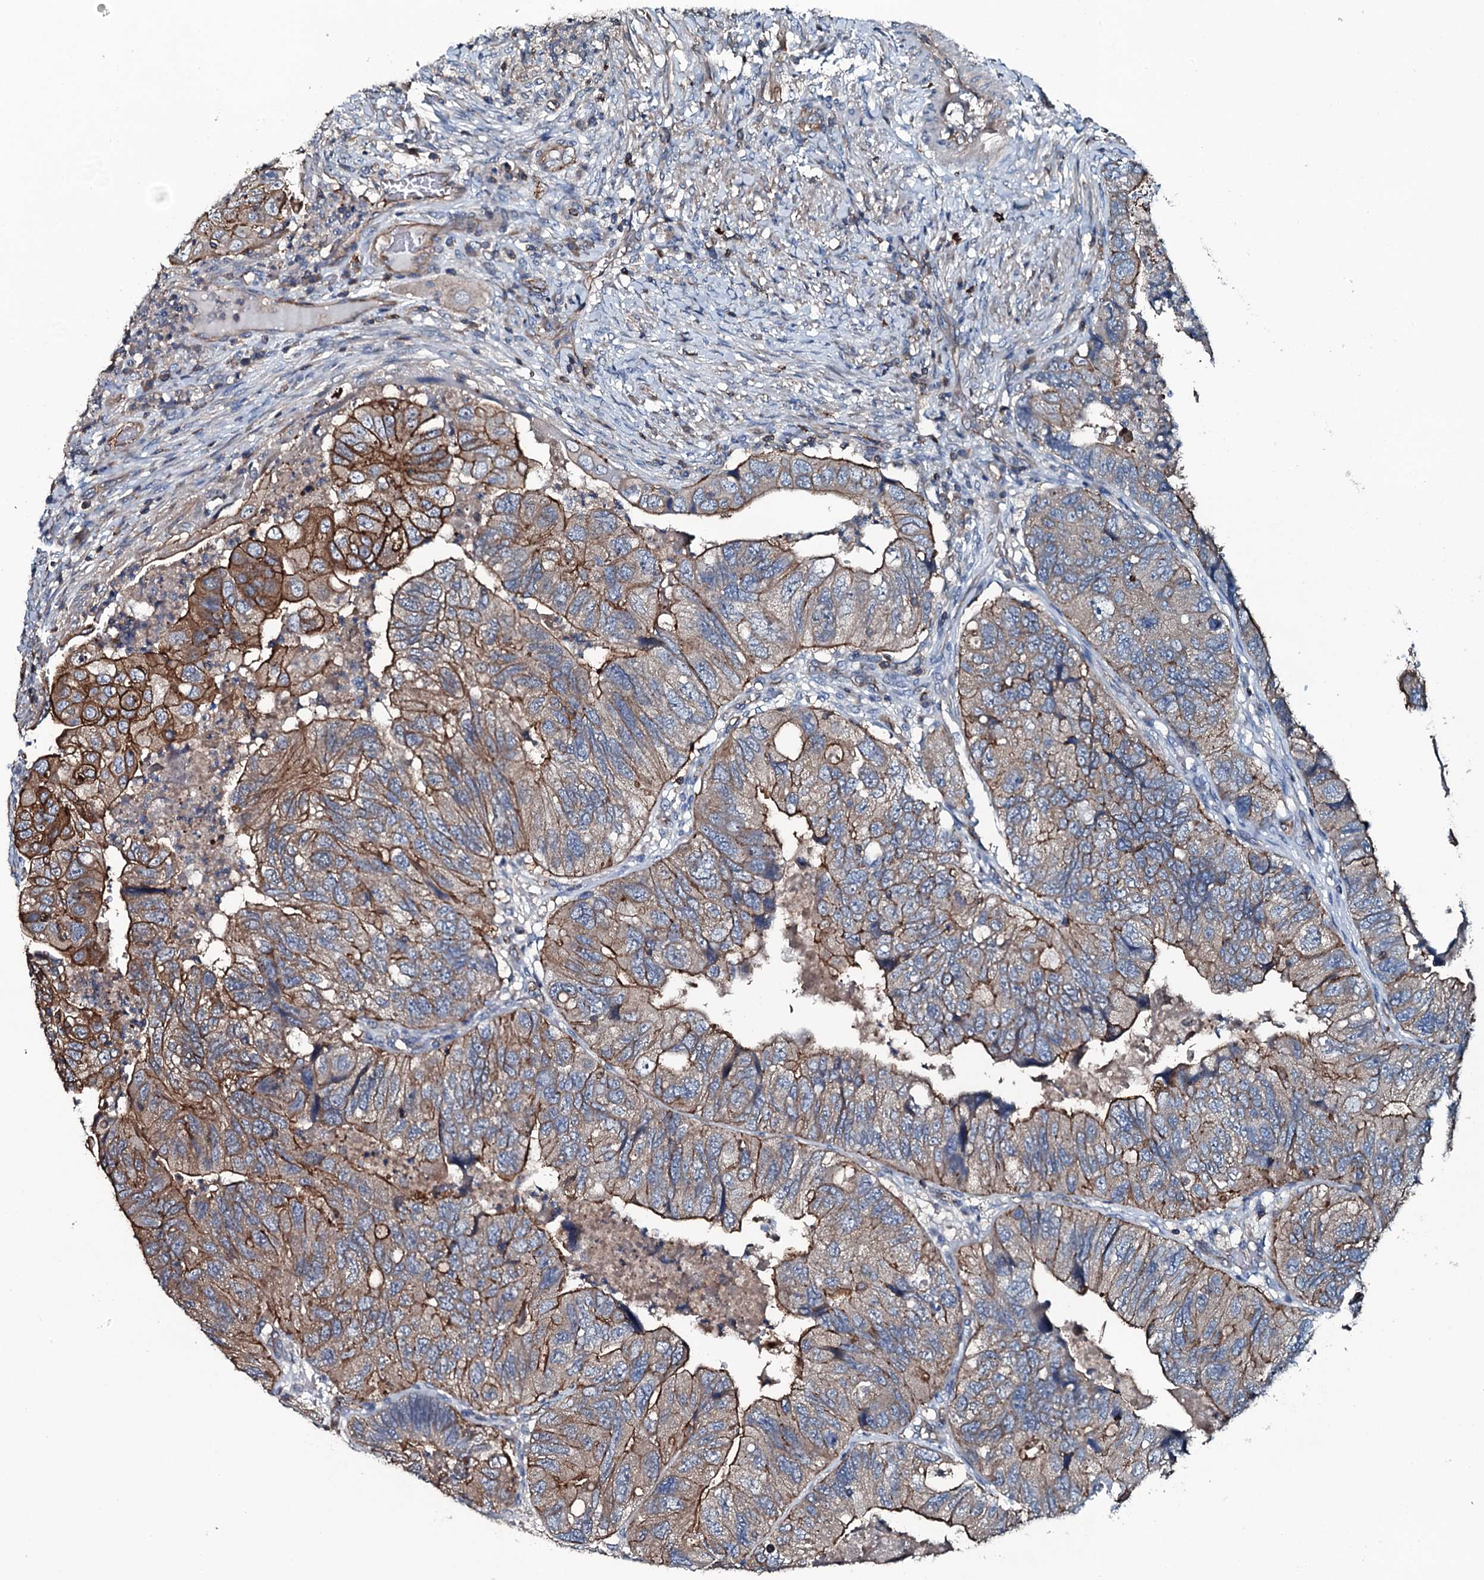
{"staining": {"intensity": "moderate", "quantity": ">75%", "location": "cytoplasmic/membranous"}, "tissue": "colorectal cancer", "cell_type": "Tumor cells", "image_type": "cancer", "snomed": [{"axis": "morphology", "description": "Adenocarcinoma, NOS"}, {"axis": "topography", "description": "Rectum"}], "caption": "Colorectal adenocarcinoma stained for a protein (brown) reveals moderate cytoplasmic/membranous positive positivity in approximately >75% of tumor cells.", "gene": "SLC25A38", "patient": {"sex": "male", "age": 63}}